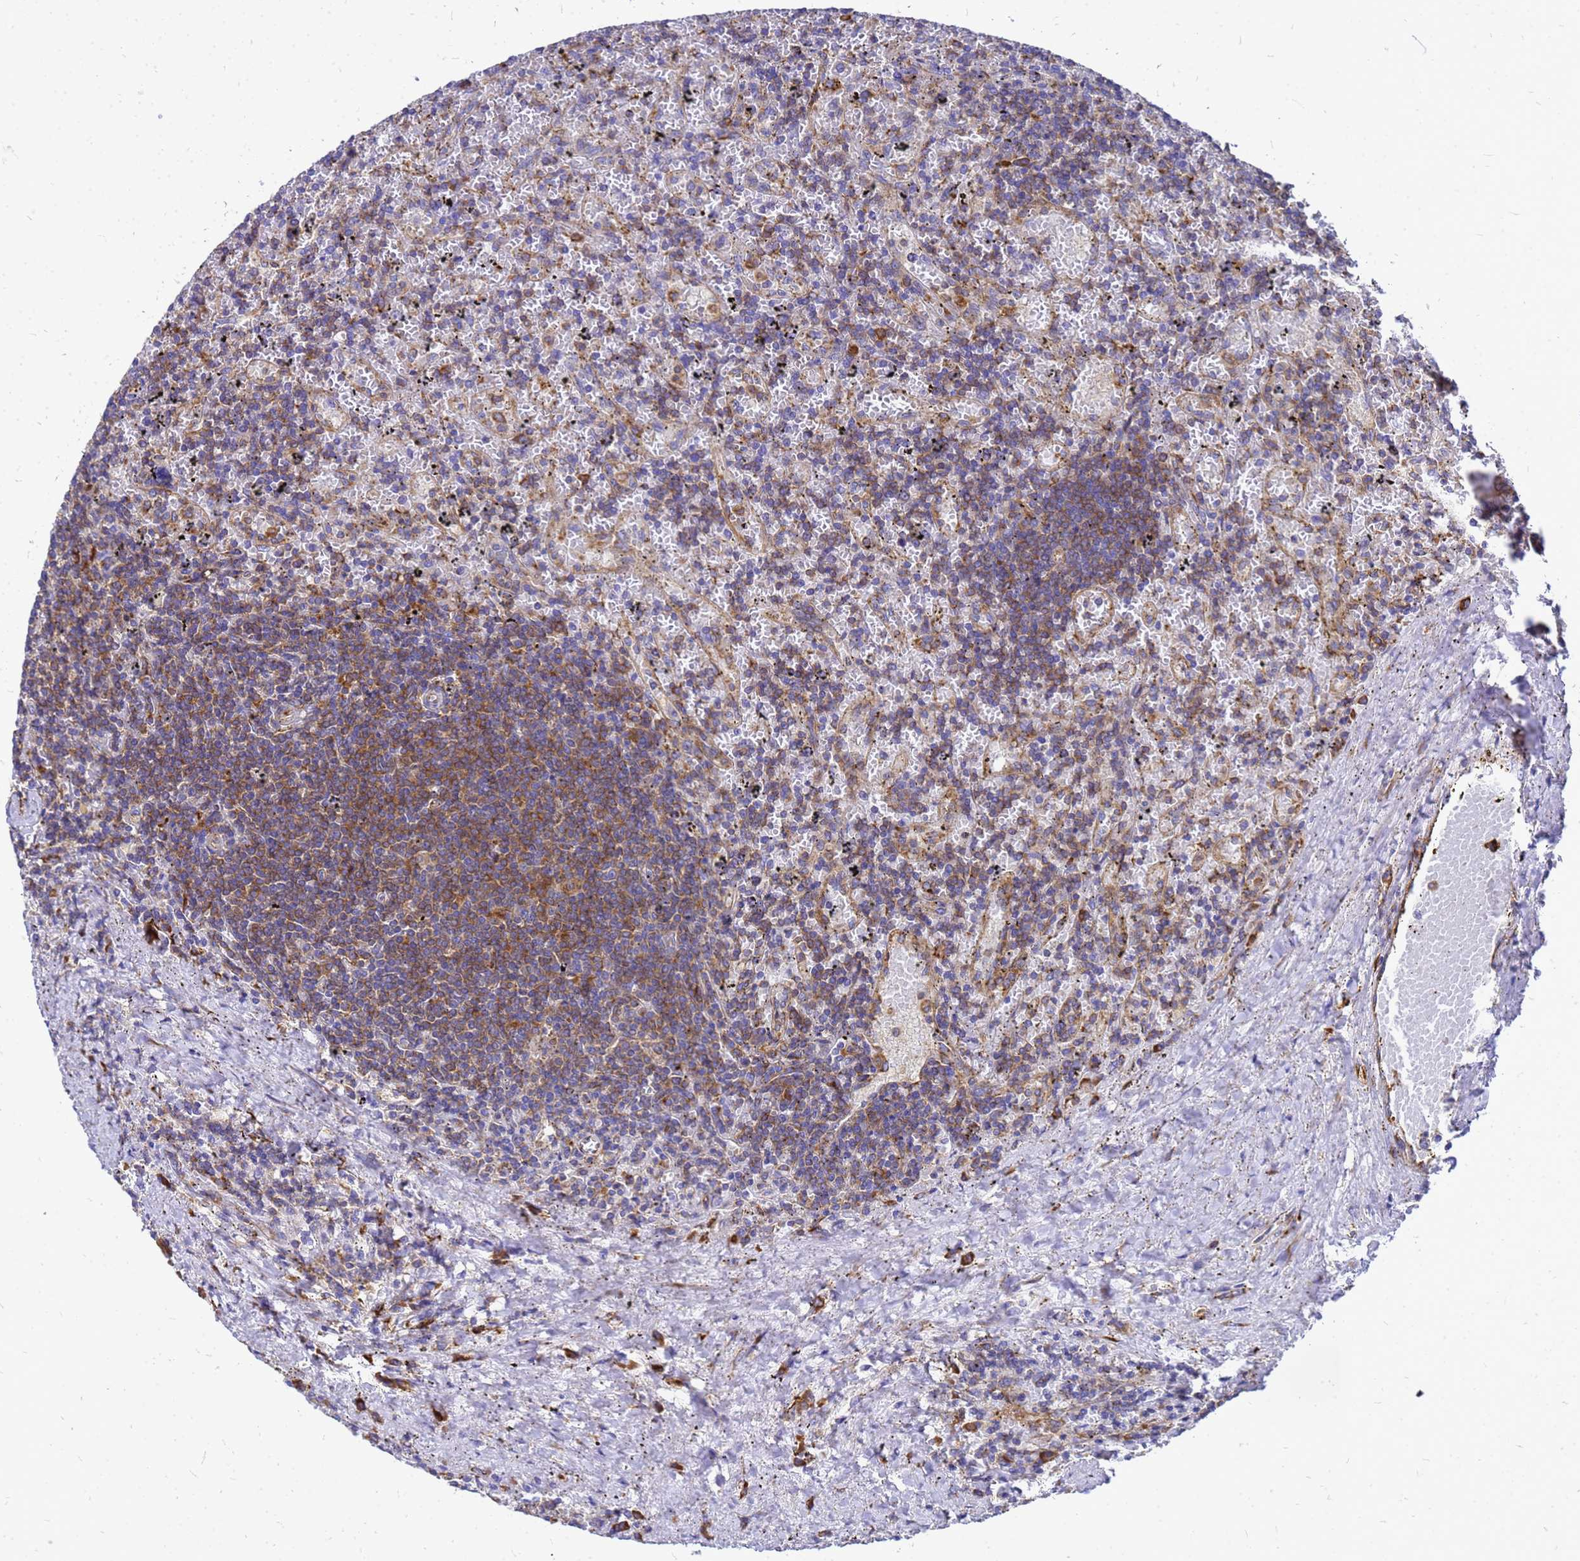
{"staining": {"intensity": "moderate", "quantity": ">75%", "location": "cytoplasmic/membranous"}, "tissue": "lymphoma", "cell_type": "Tumor cells", "image_type": "cancer", "snomed": [{"axis": "morphology", "description": "Malignant lymphoma, non-Hodgkin's type, Low grade"}, {"axis": "topography", "description": "Spleen"}], "caption": "High-power microscopy captured an immunohistochemistry histopathology image of malignant lymphoma, non-Hodgkin's type (low-grade), revealing moderate cytoplasmic/membranous staining in about >75% of tumor cells.", "gene": "EEF1D", "patient": {"sex": "male", "age": 76}}